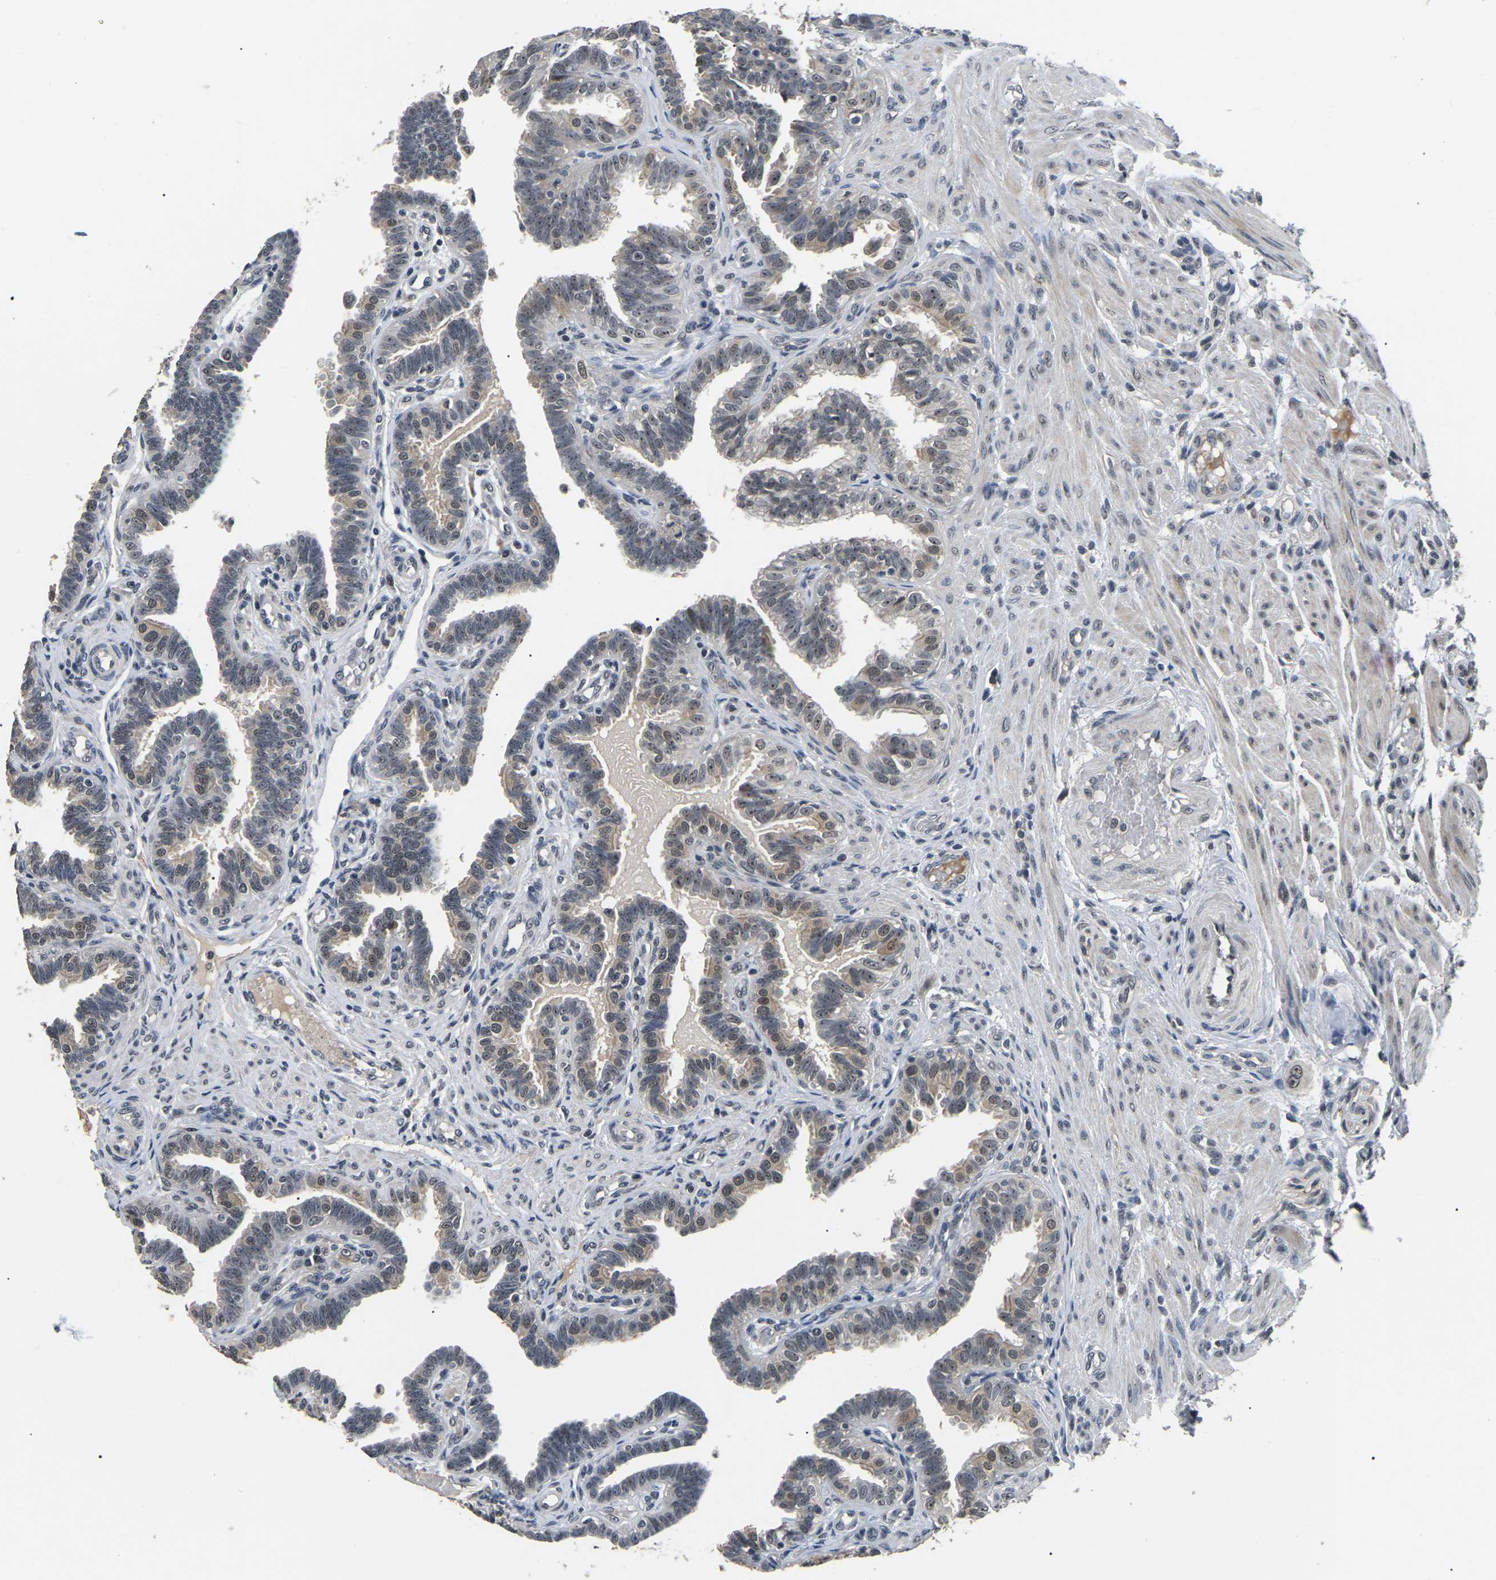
{"staining": {"intensity": "weak", "quantity": "25%-75%", "location": "cytoplasmic/membranous,nuclear"}, "tissue": "fallopian tube", "cell_type": "Glandular cells", "image_type": "normal", "snomed": [{"axis": "morphology", "description": "Normal tissue, NOS"}, {"axis": "topography", "description": "Fallopian tube"}, {"axis": "topography", "description": "Placenta"}], "caption": "Human fallopian tube stained with a brown dye demonstrates weak cytoplasmic/membranous,nuclear positive staining in approximately 25%-75% of glandular cells.", "gene": "PPM1E", "patient": {"sex": "female", "age": 34}}